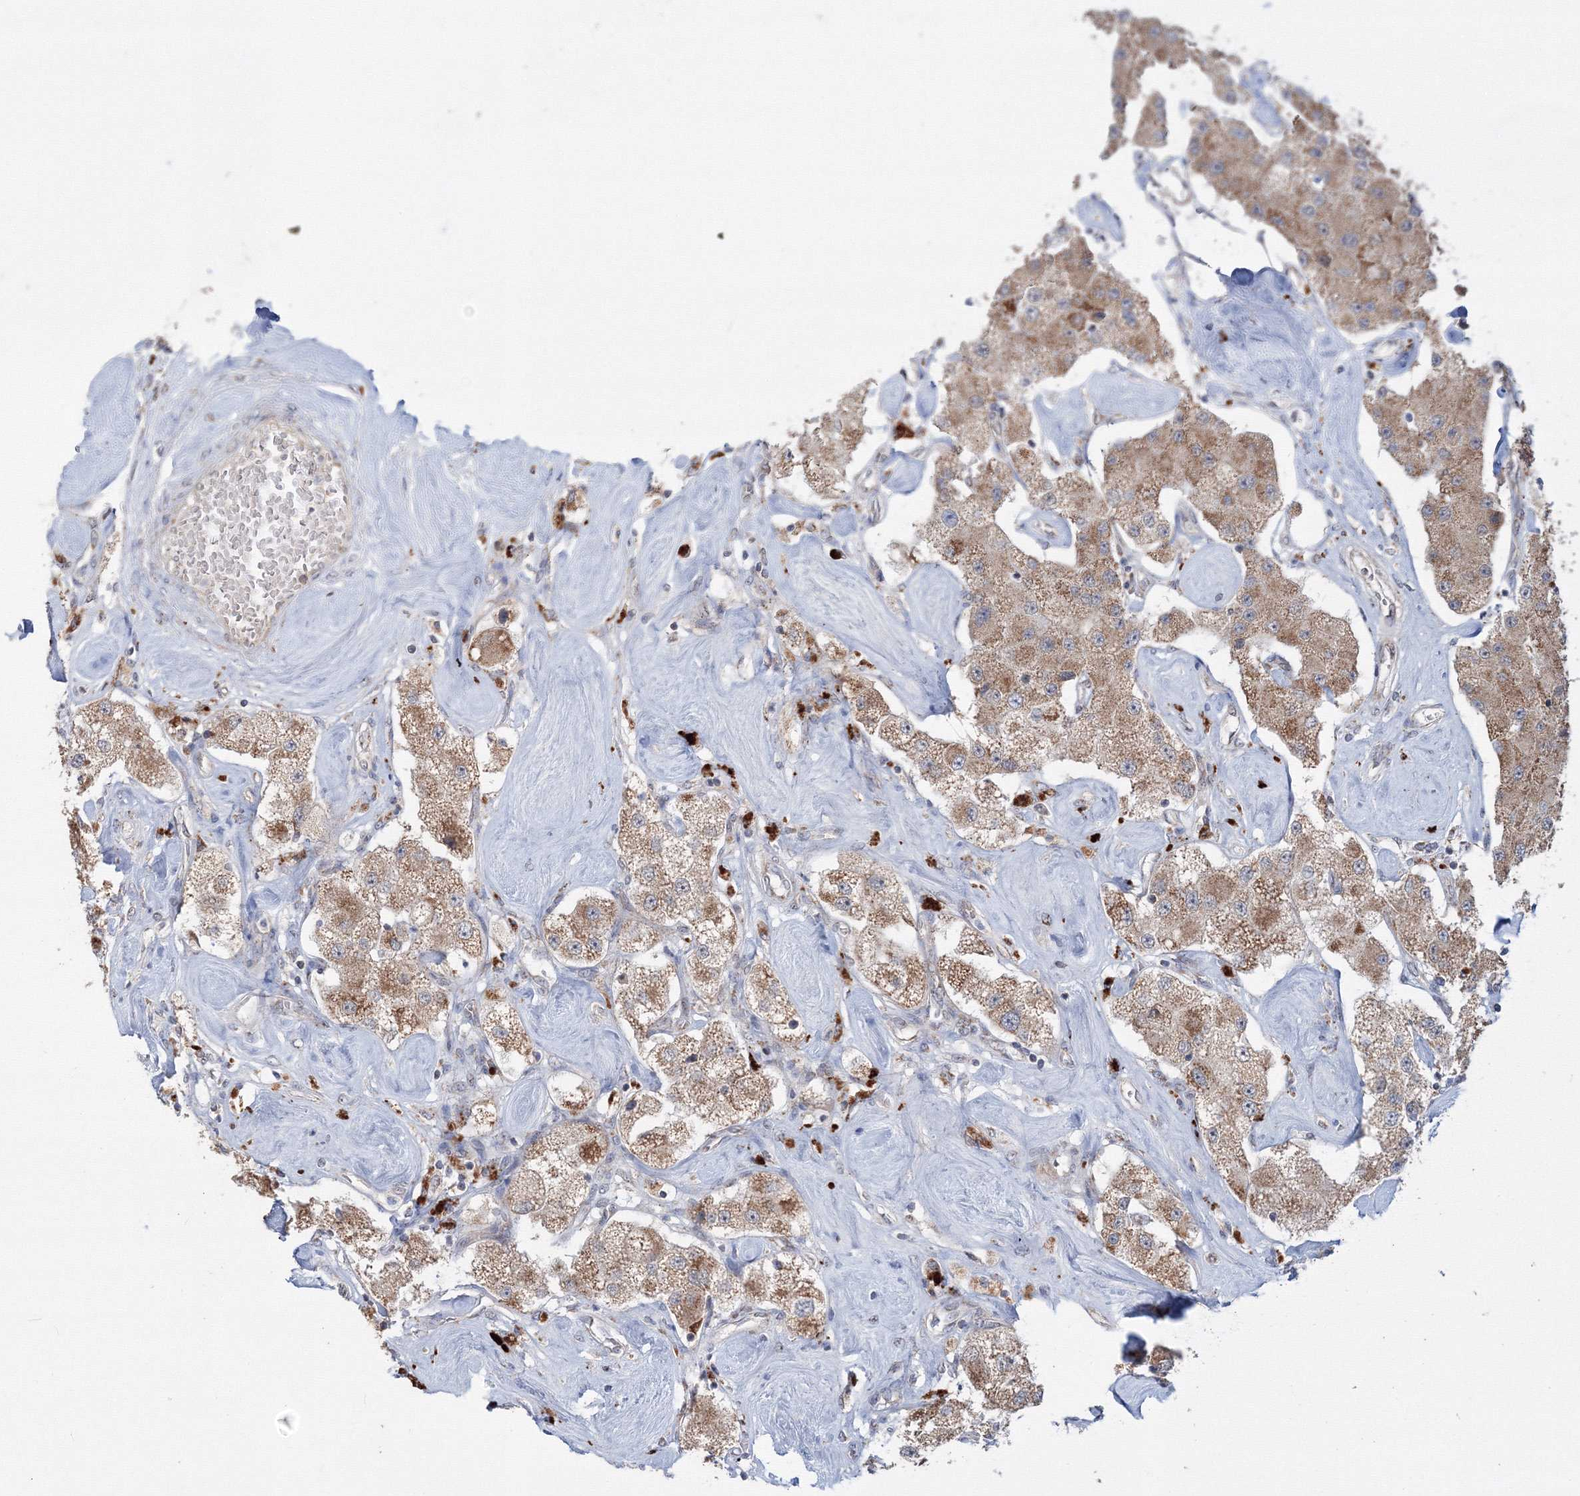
{"staining": {"intensity": "moderate", "quantity": ">75%", "location": "cytoplasmic/membranous"}, "tissue": "carcinoid", "cell_type": "Tumor cells", "image_type": "cancer", "snomed": [{"axis": "morphology", "description": "Carcinoid, malignant, NOS"}, {"axis": "topography", "description": "Pancreas"}], "caption": "A brown stain shows moderate cytoplasmic/membranous staining of a protein in carcinoid (malignant) tumor cells.", "gene": "PEX13", "patient": {"sex": "male", "age": 41}}